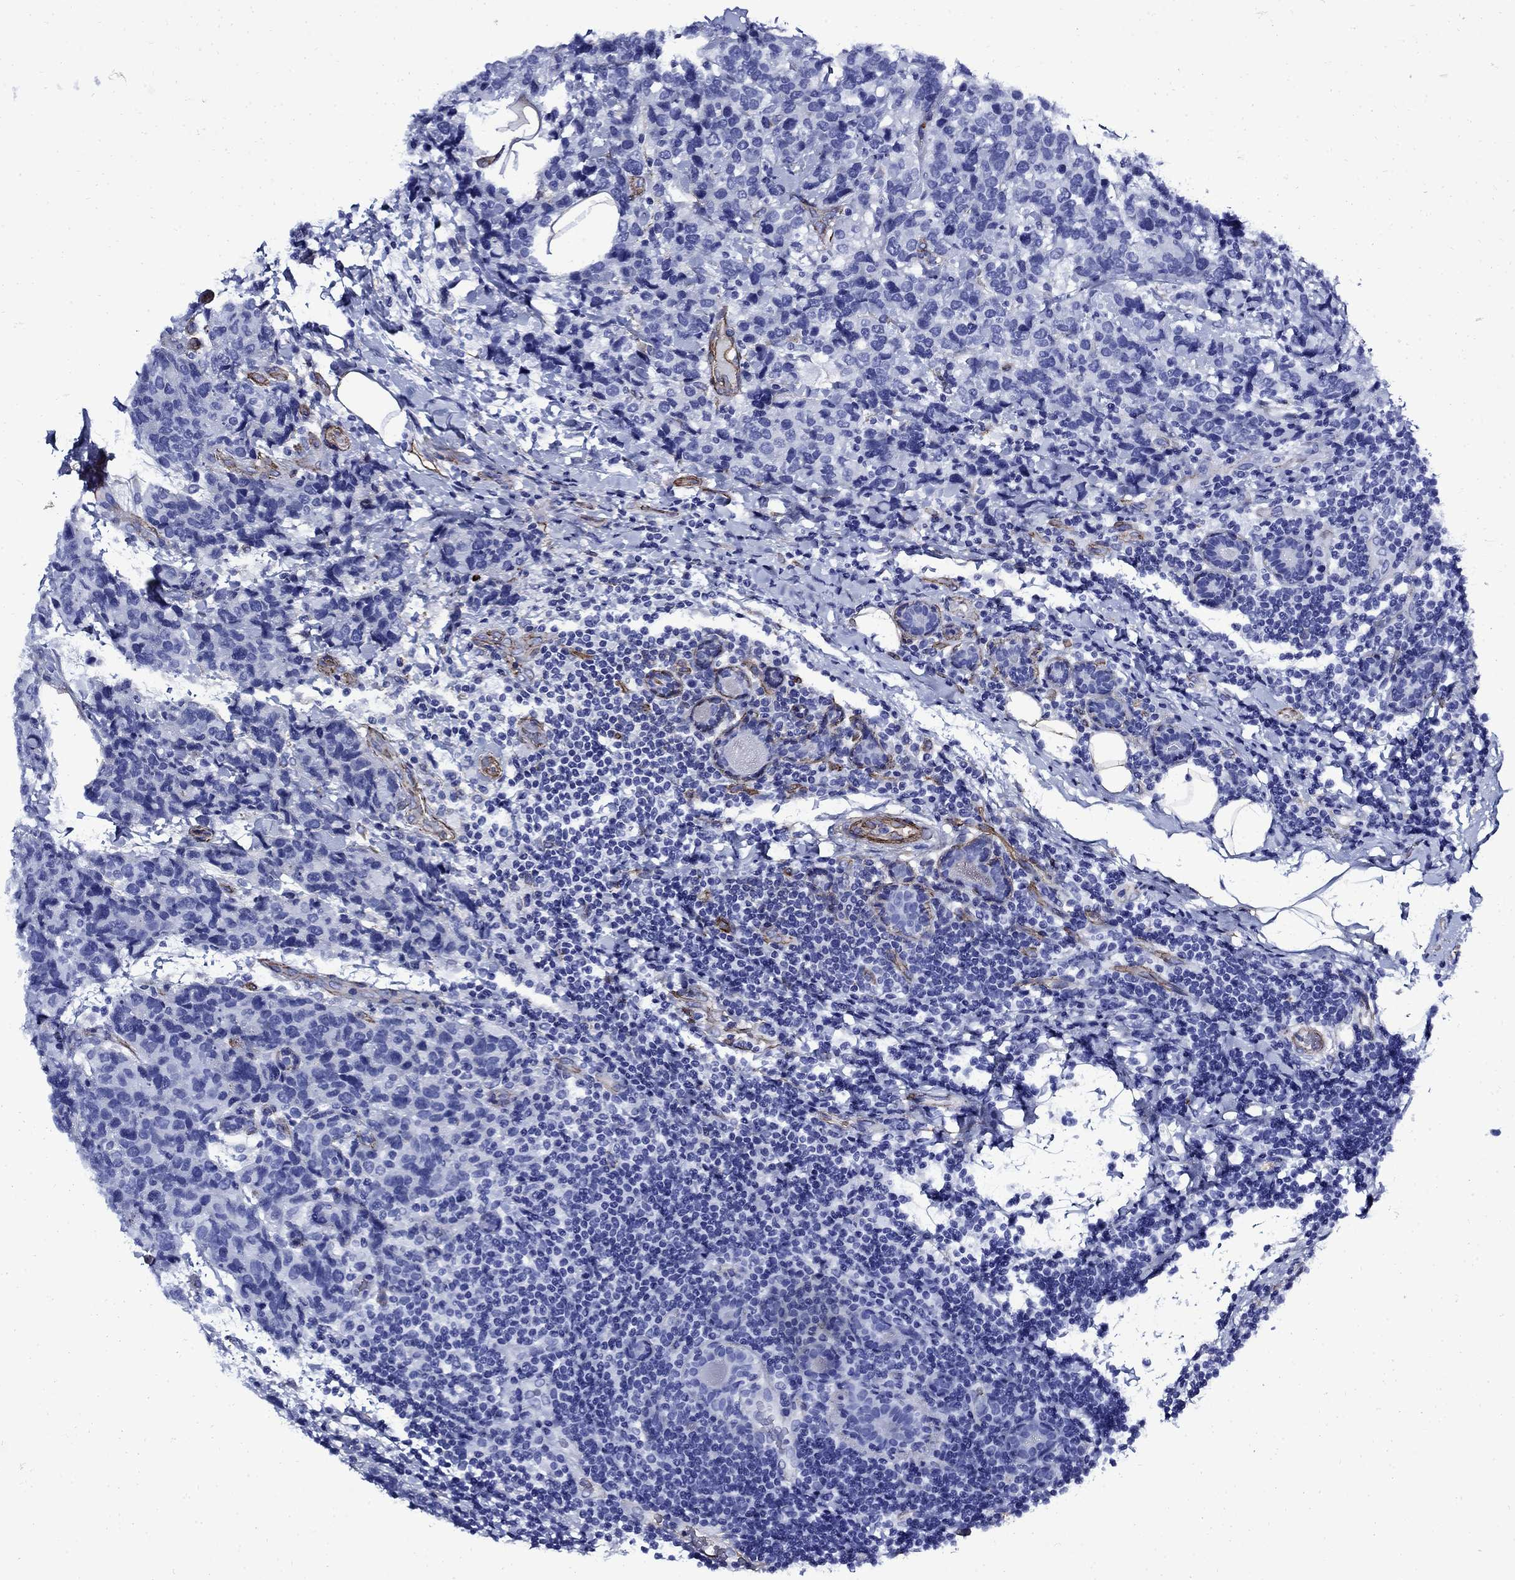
{"staining": {"intensity": "negative", "quantity": "none", "location": "none"}, "tissue": "breast cancer", "cell_type": "Tumor cells", "image_type": "cancer", "snomed": [{"axis": "morphology", "description": "Lobular carcinoma"}, {"axis": "topography", "description": "Breast"}], "caption": "Immunohistochemistry histopathology image of breast cancer stained for a protein (brown), which shows no positivity in tumor cells.", "gene": "VTN", "patient": {"sex": "female", "age": 59}}